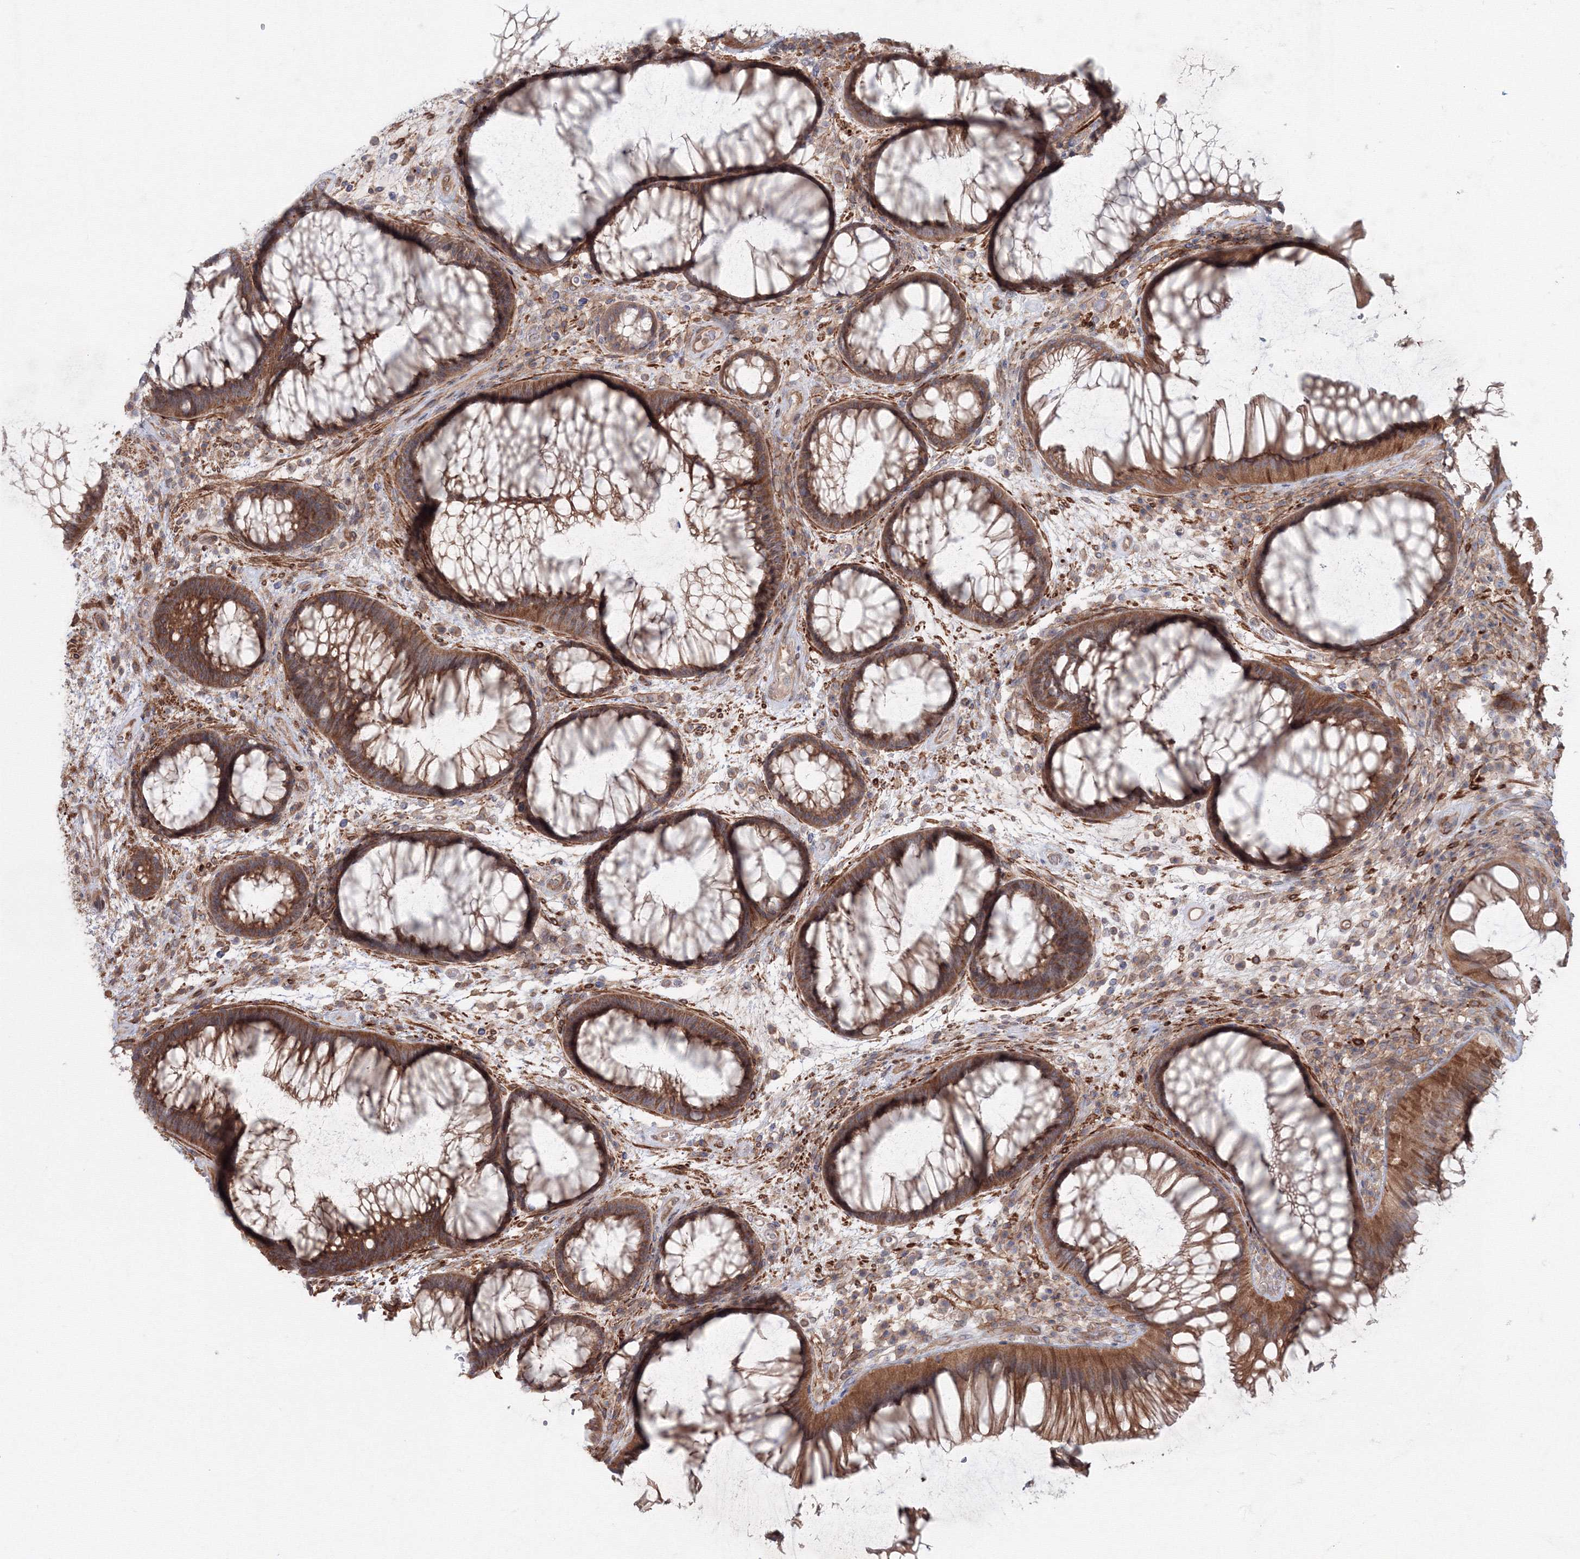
{"staining": {"intensity": "moderate", "quantity": ">75%", "location": "cytoplasmic/membranous"}, "tissue": "rectum", "cell_type": "Glandular cells", "image_type": "normal", "snomed": [{"axis": "morphology", "description": "Normal tissue, NOS"}, {"axis": "topography", "description": "Rectum"}], "caption": "DAB immunohistochemical staining of benign human rectum reveals moderate cytoplasmic/membranous protein positivity in about >75% of glandular cells.", "gene": "SH3PXD2A", "patient": {"sex": "male", "age": 51}}